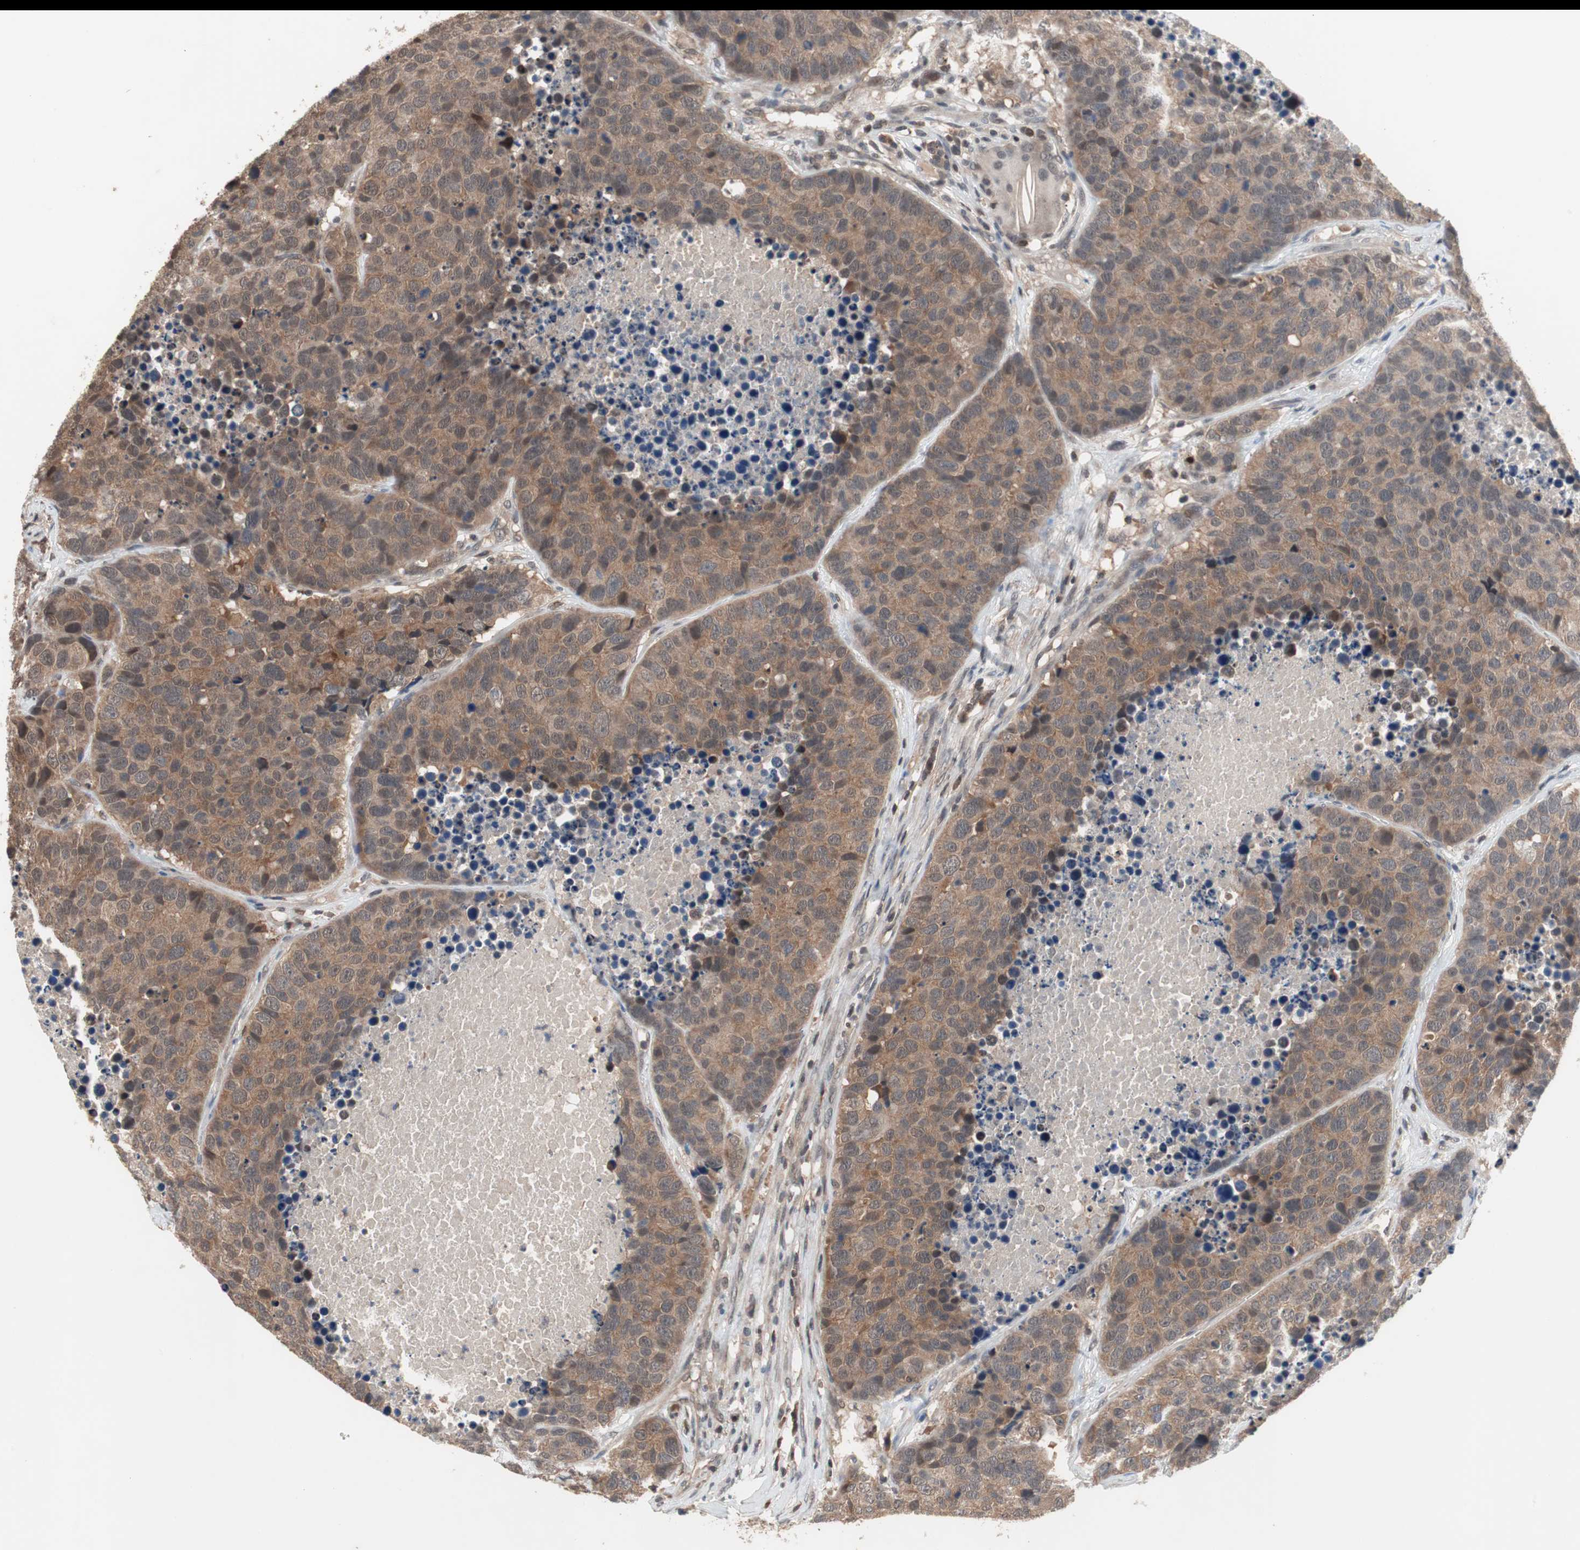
{"staining": {"intensity": "moderate", "quantity": ">75%", "location": "cytoplasmic/membranous"}, "tissue": "carcinoid", "cell_type": "Tumor cells", "image_type": "cancer", "snomed": [{"axis": "morphology", "description": "Carcinoid, malignant, NOS"}, {"axis": "topography", "description": "Lung"}], "caption": "A histopathology image of carcinoid stained for a protein demonstrates moderate cytoplasmic/membranous brown staining in tumor cells.", "gene": "GART", "patient": {"sex": "male", "age": 60}}